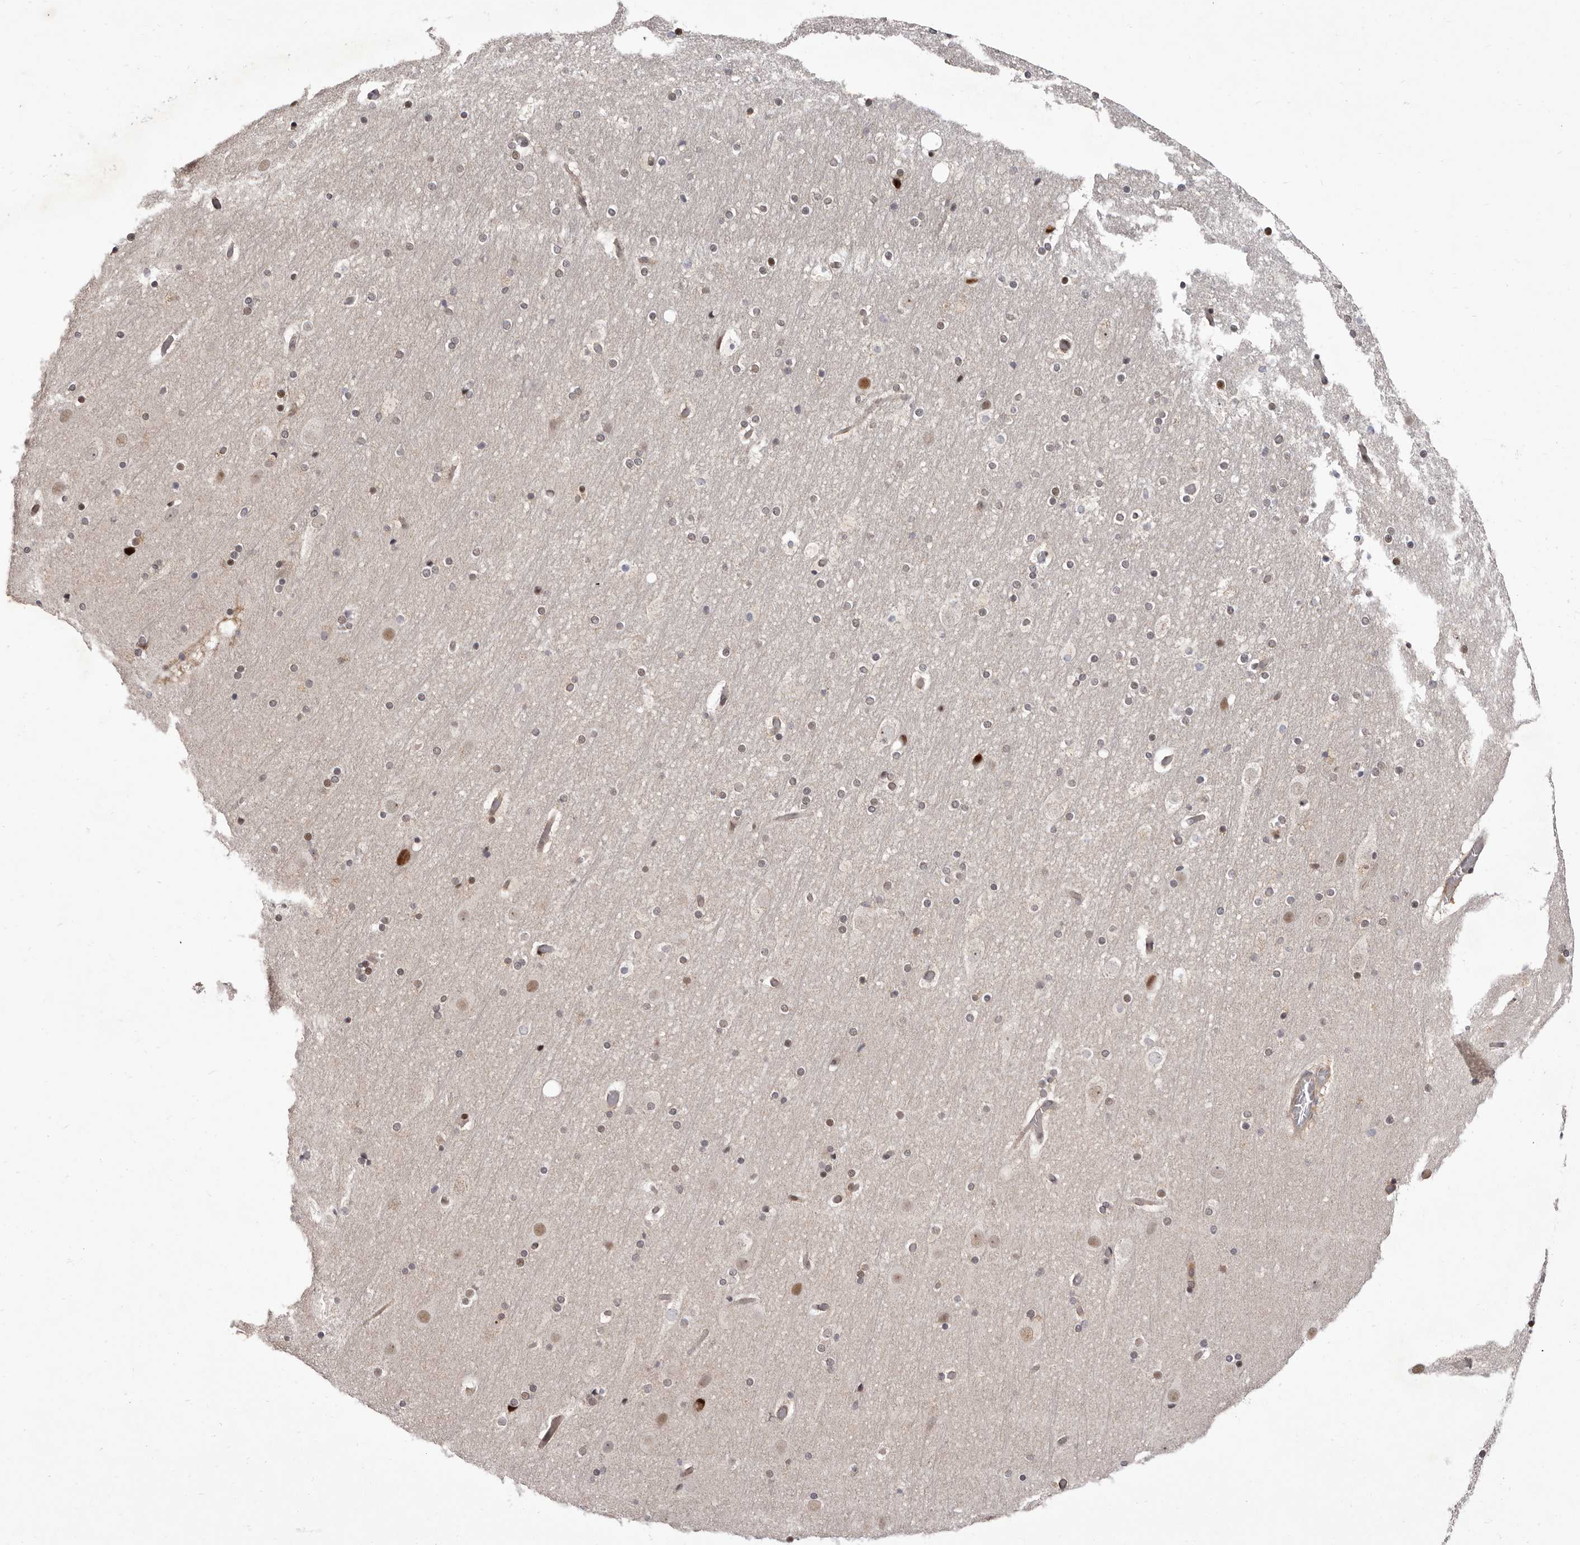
{"staining": {"intensity": "moderate", "quantity": "25%-75%", "location": "cytoplasmic/membranous"}, "tissue": "cerebral cortex", "cell_type": "Endothelial cells", "image_type": "normal", "snomed": [{"axis": "morphology", "description": "Normal tissue, NOS"}, {"axis": "topography", "description": "Cerebral cortex"}], "caption": "This micrograph exhibits IHC staining of normal cerebral cortex, with medium moderate cytoplasmic/membranous staining in about 25%-75% of endothelial cells.", "gene": "GLRX3", "patient": {"sex": "male", "age": 57}}